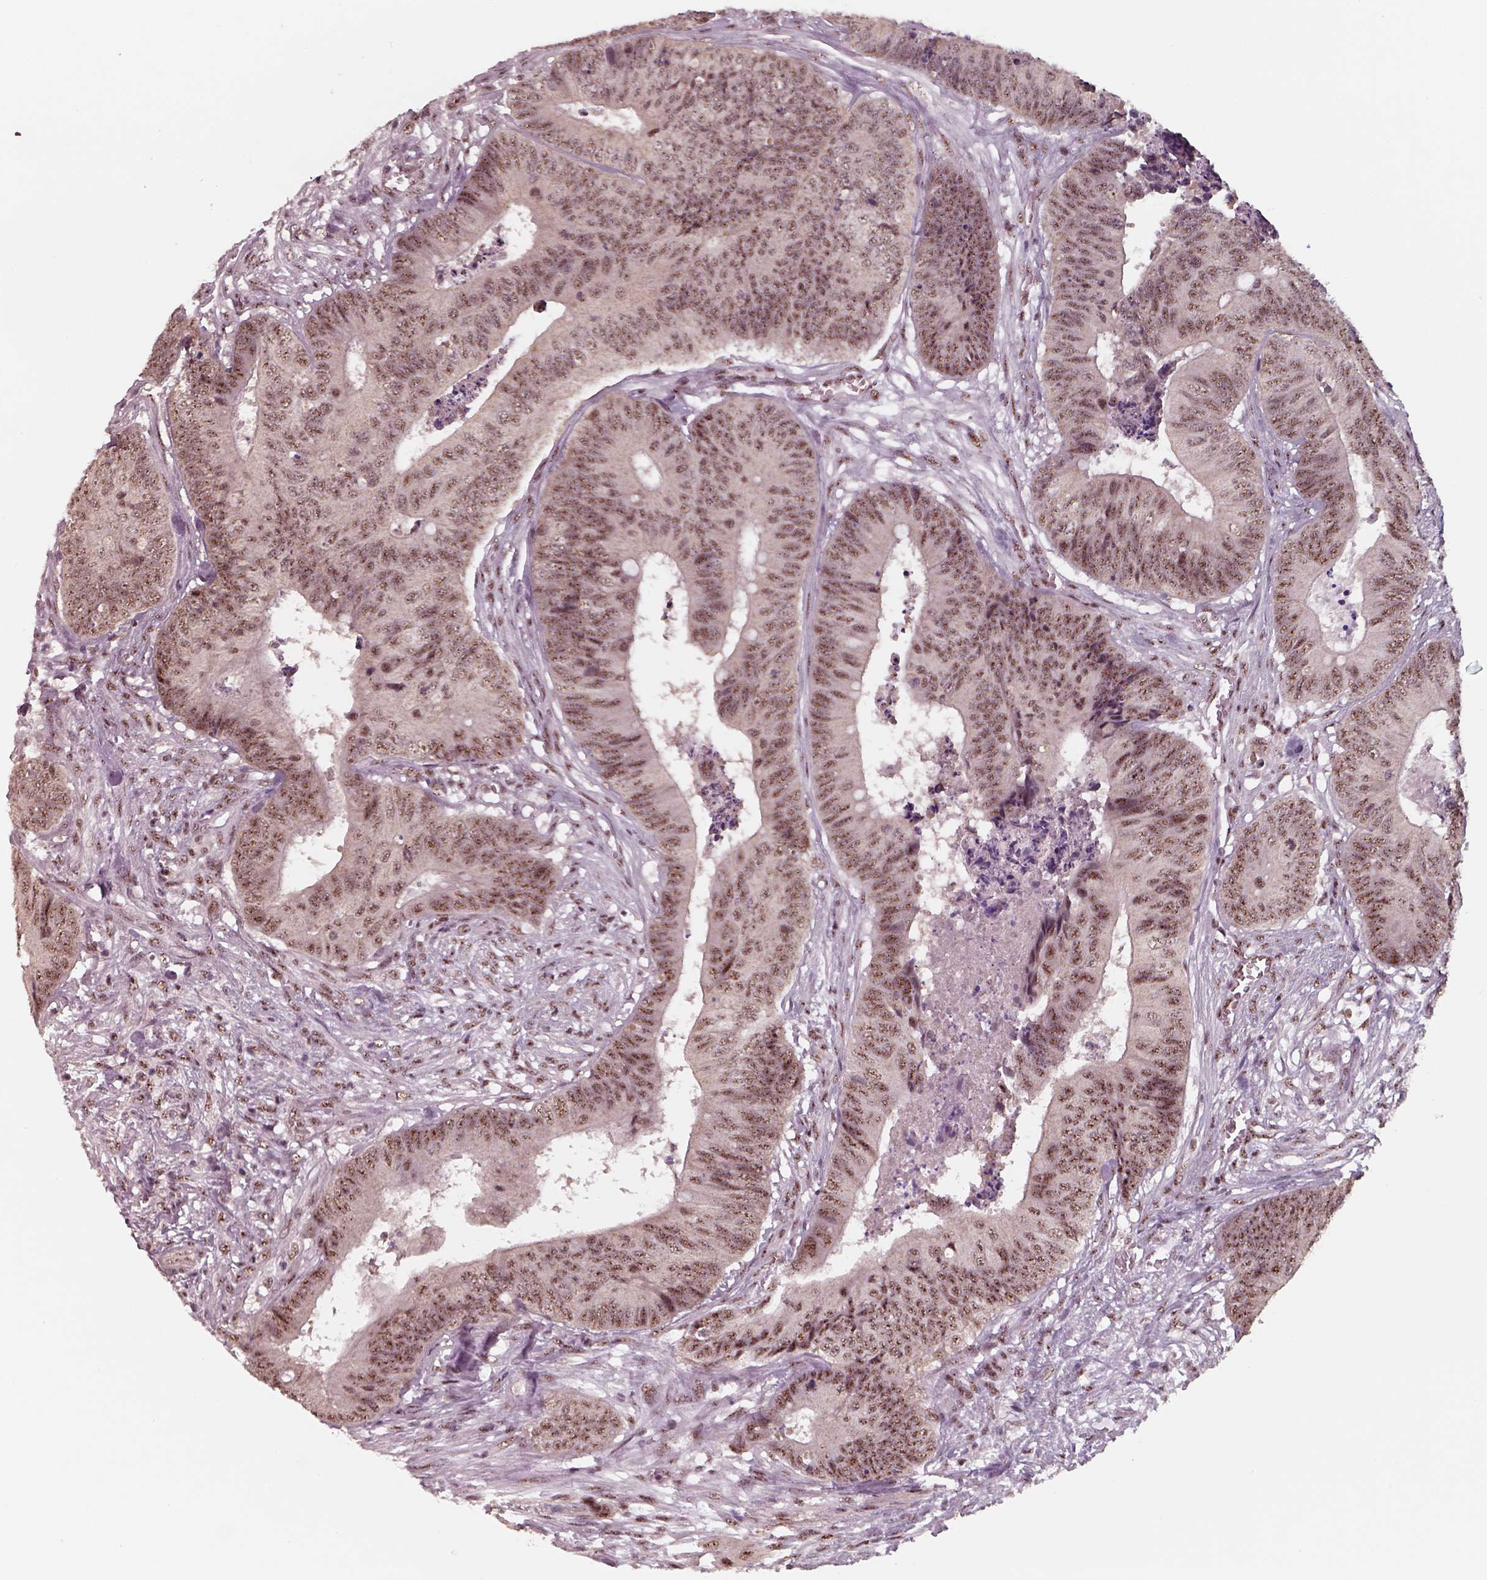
{"staining": {"intensity": "moderate", "quantity": ">75%", "location": "nuclear"}, "tissue": "colorectal cancer", "cell_type": "Tumor cells", "image_type": "cancer", "snomed": [{"axis": "morphology", "description": "Adenocarcinoma, NOS"}, {"axis": "topography", "description": "Colon"}], "caption": "Human colorectal adenocarcinoma stained for a protein (brown) exhibits moderate nuclear positive expression in approximately >75% of tumor cells.", "gene": "ATXN7L3", "patient": {"sex": "male", "age": 84}}